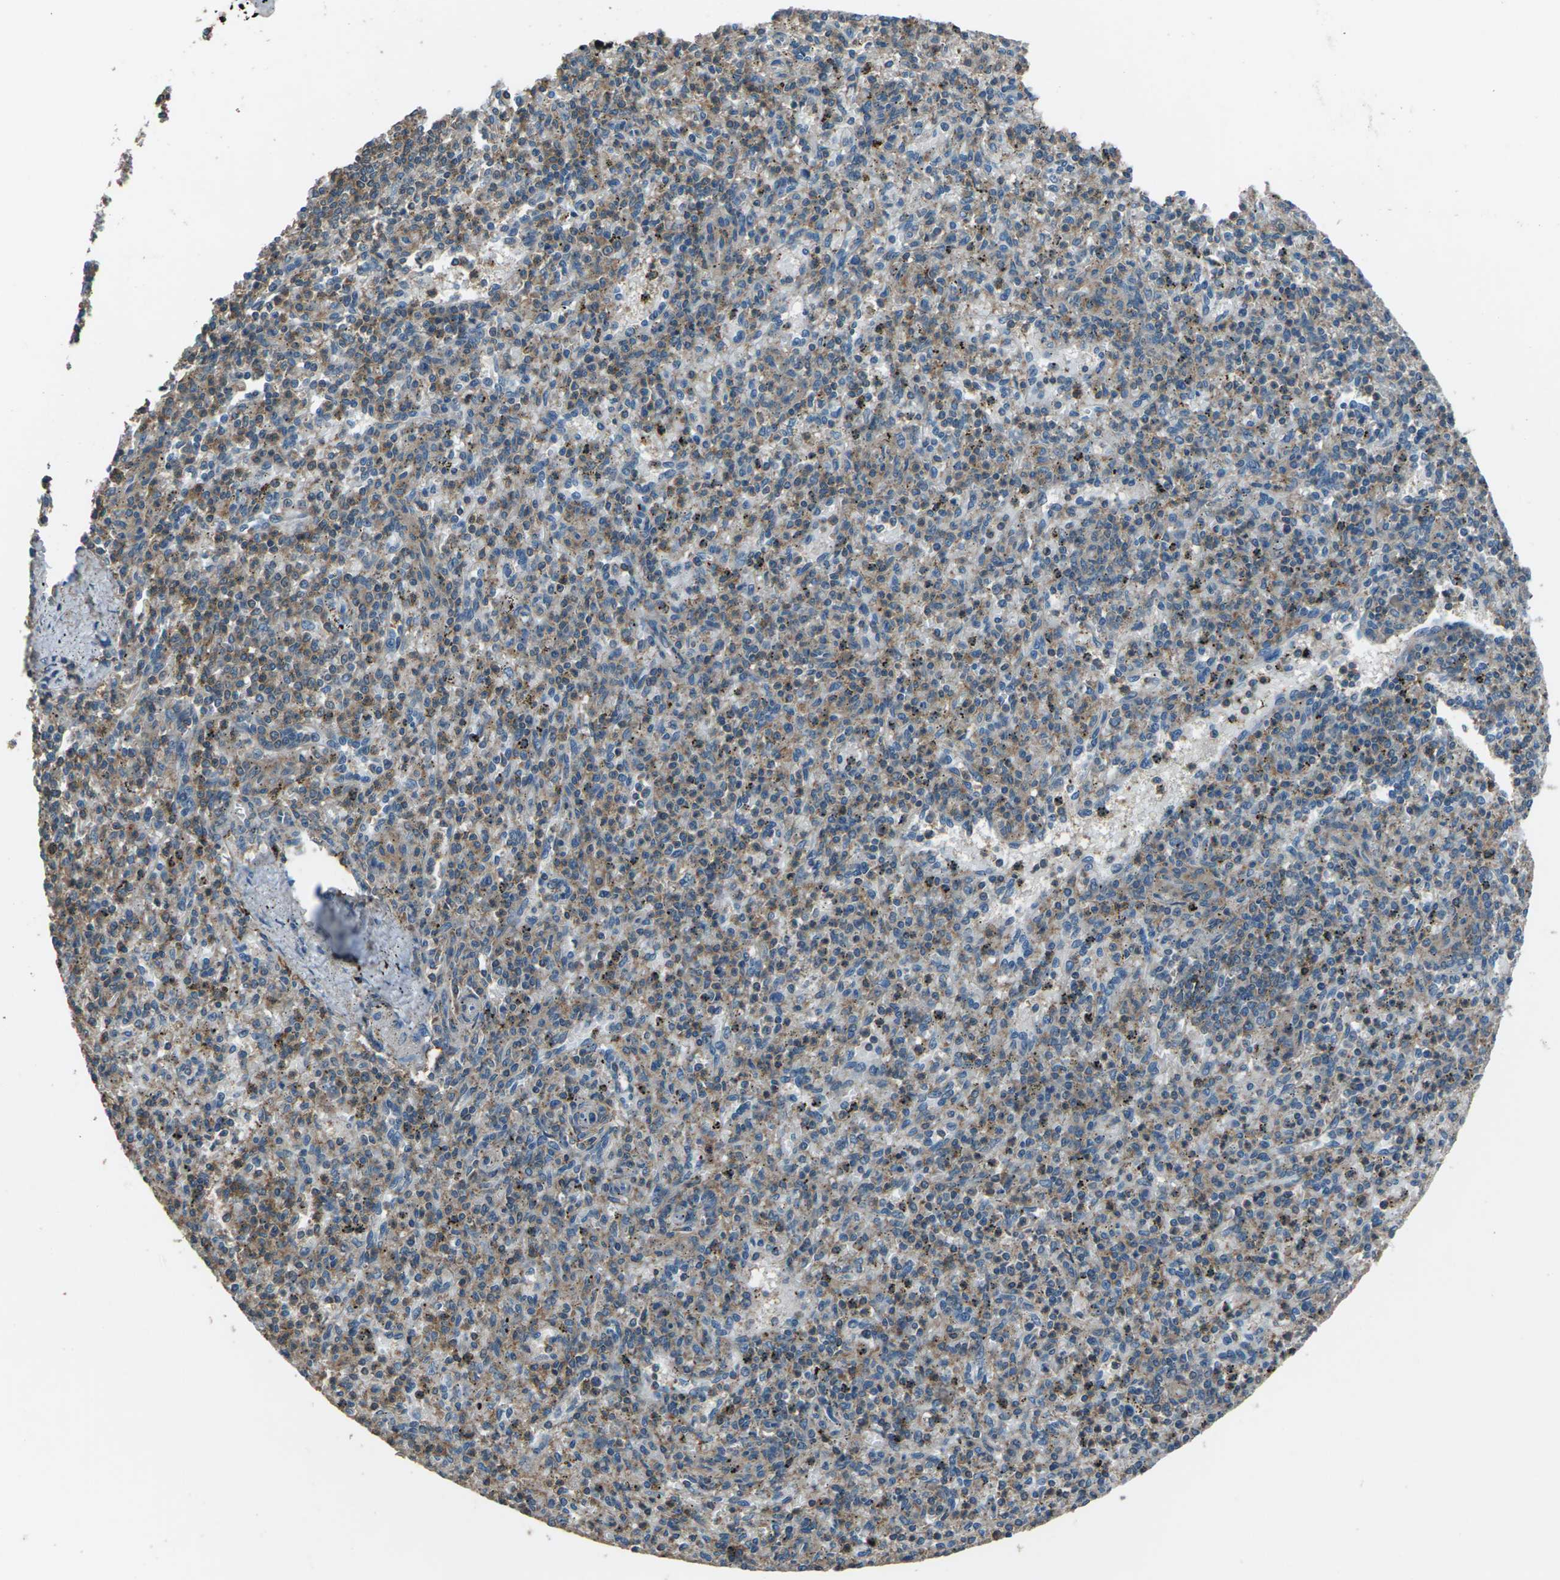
{"staining": {"intensity": "moderate", "quantity": "25%-75%", "location": "cytoplasmic/membranous"}, "tissue": "spleen", "cell_type": "Cells in red pulp", "image_type": "normal", "snomed": [{"axis": "morphology", "description": "Normal tissue, NOS"}, {"axis": "topography", "description": "Spleen"}], "caption": "A brown stain highlights moderate cytoplasmic/membranous staining of a protein in cells in red pulp of benign human spleen.", "gene": "CMTM4", "patient": {"sex": "male", "age": 72}}